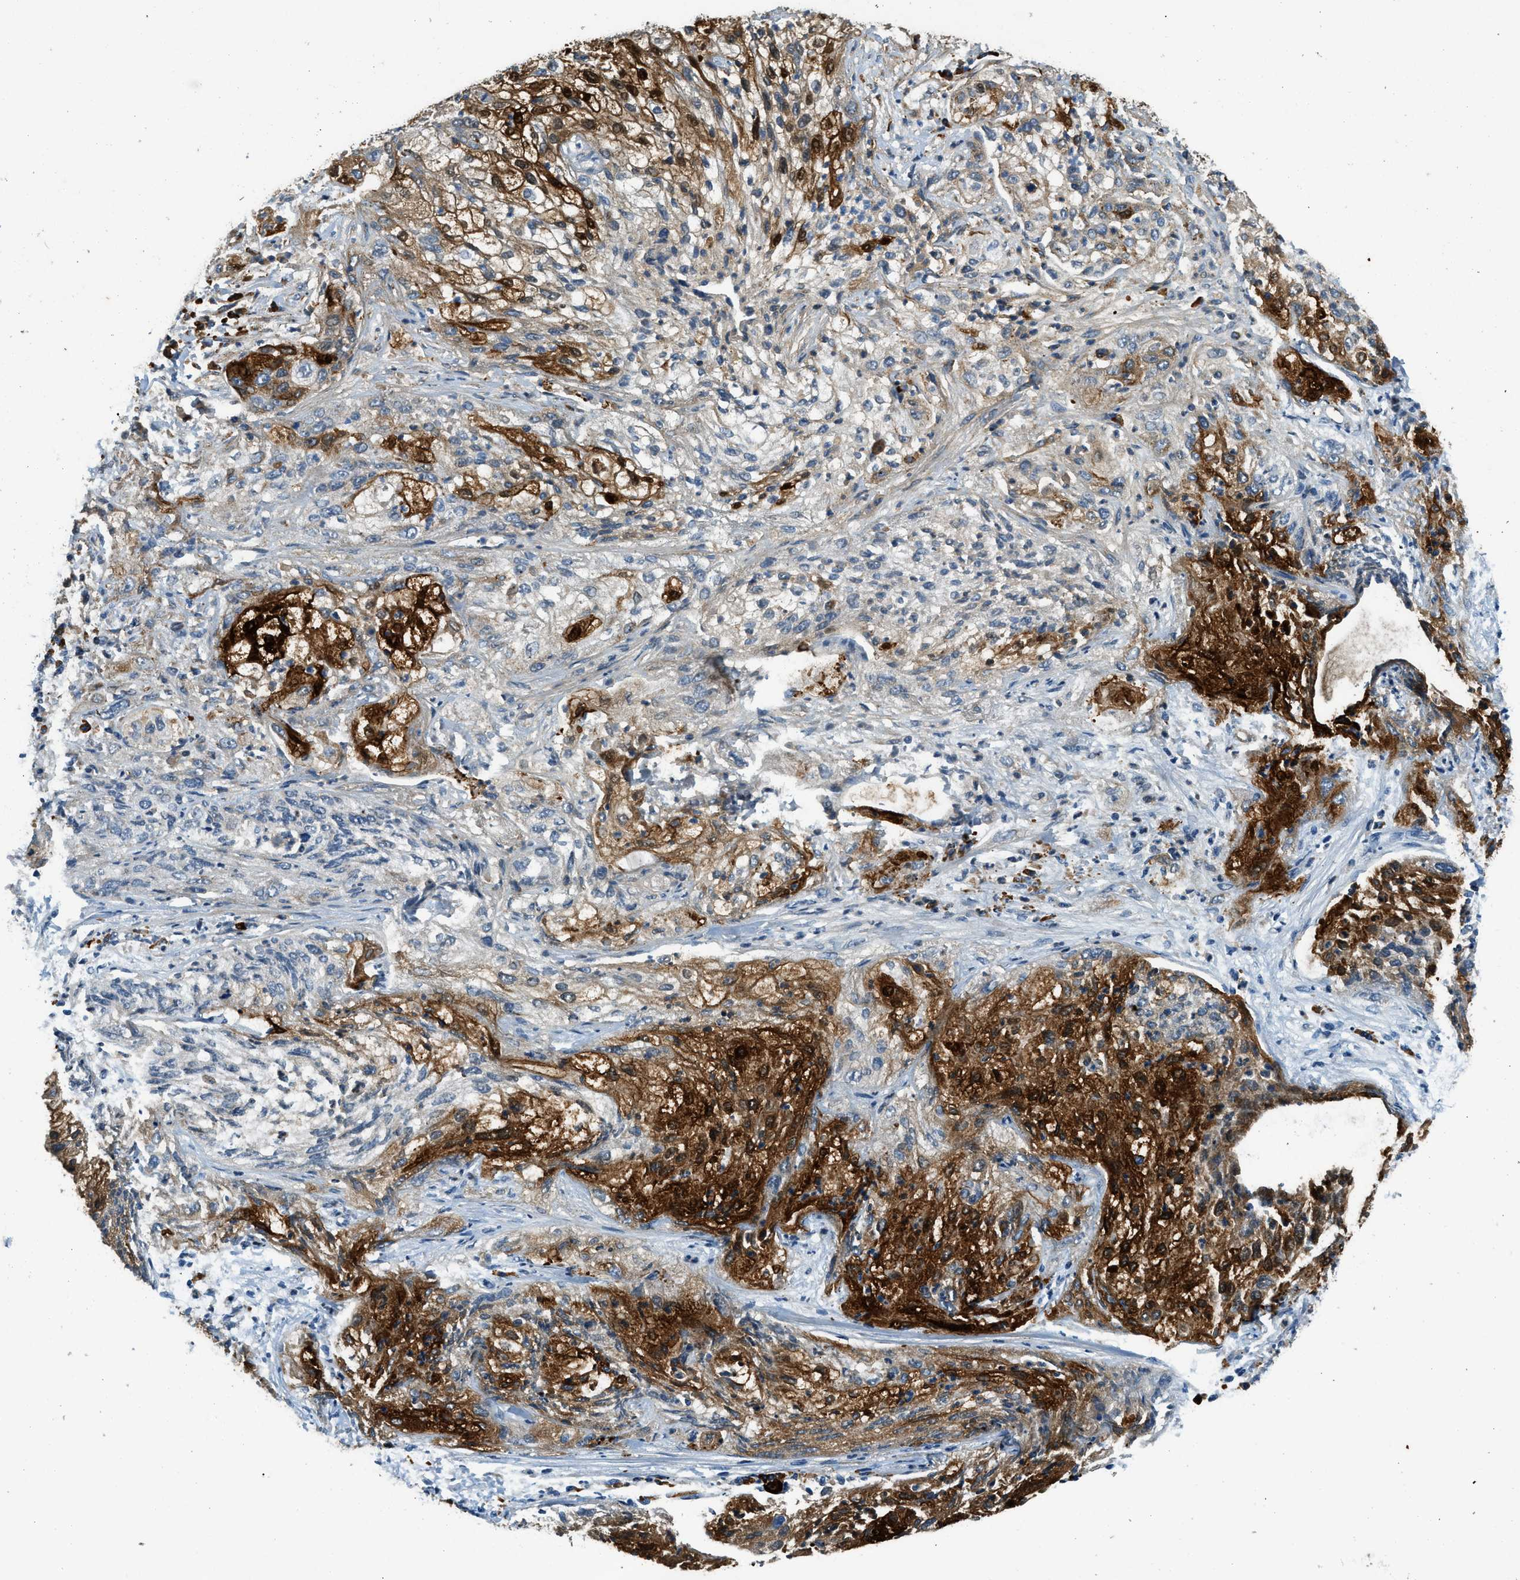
{"staining": {"intensity": "strong", "quantity": "25%-75%", "location": "cytoplasmic/membranous"}, "tissue": "lung cancer", "cell_type": "Tumor cells", "image_type": "cancer", "snomed": [{"axis": "morphology", "description": "Inflammation, NOS"}, {"axis": "morphology", "description": "Squamous cell carcinoma, NOS"}, {"axis": "topography", "description": "Lymph node"}, {"axis": "topography", "description": "Soft tissue"}, {"axis": "topography", "description": "Lung"}], "caption": "Squamous cell carcinoma (lung) tissue shows strong cytoplasmic/membranous positivity in about 25%-75% of tumor cells (DAB (3,3'-diaminobenzidine) = brown stain, brightfield microscopy at high magnification).", "gene": "HERC2", "patient": {"sex": "male", "age": 66}}